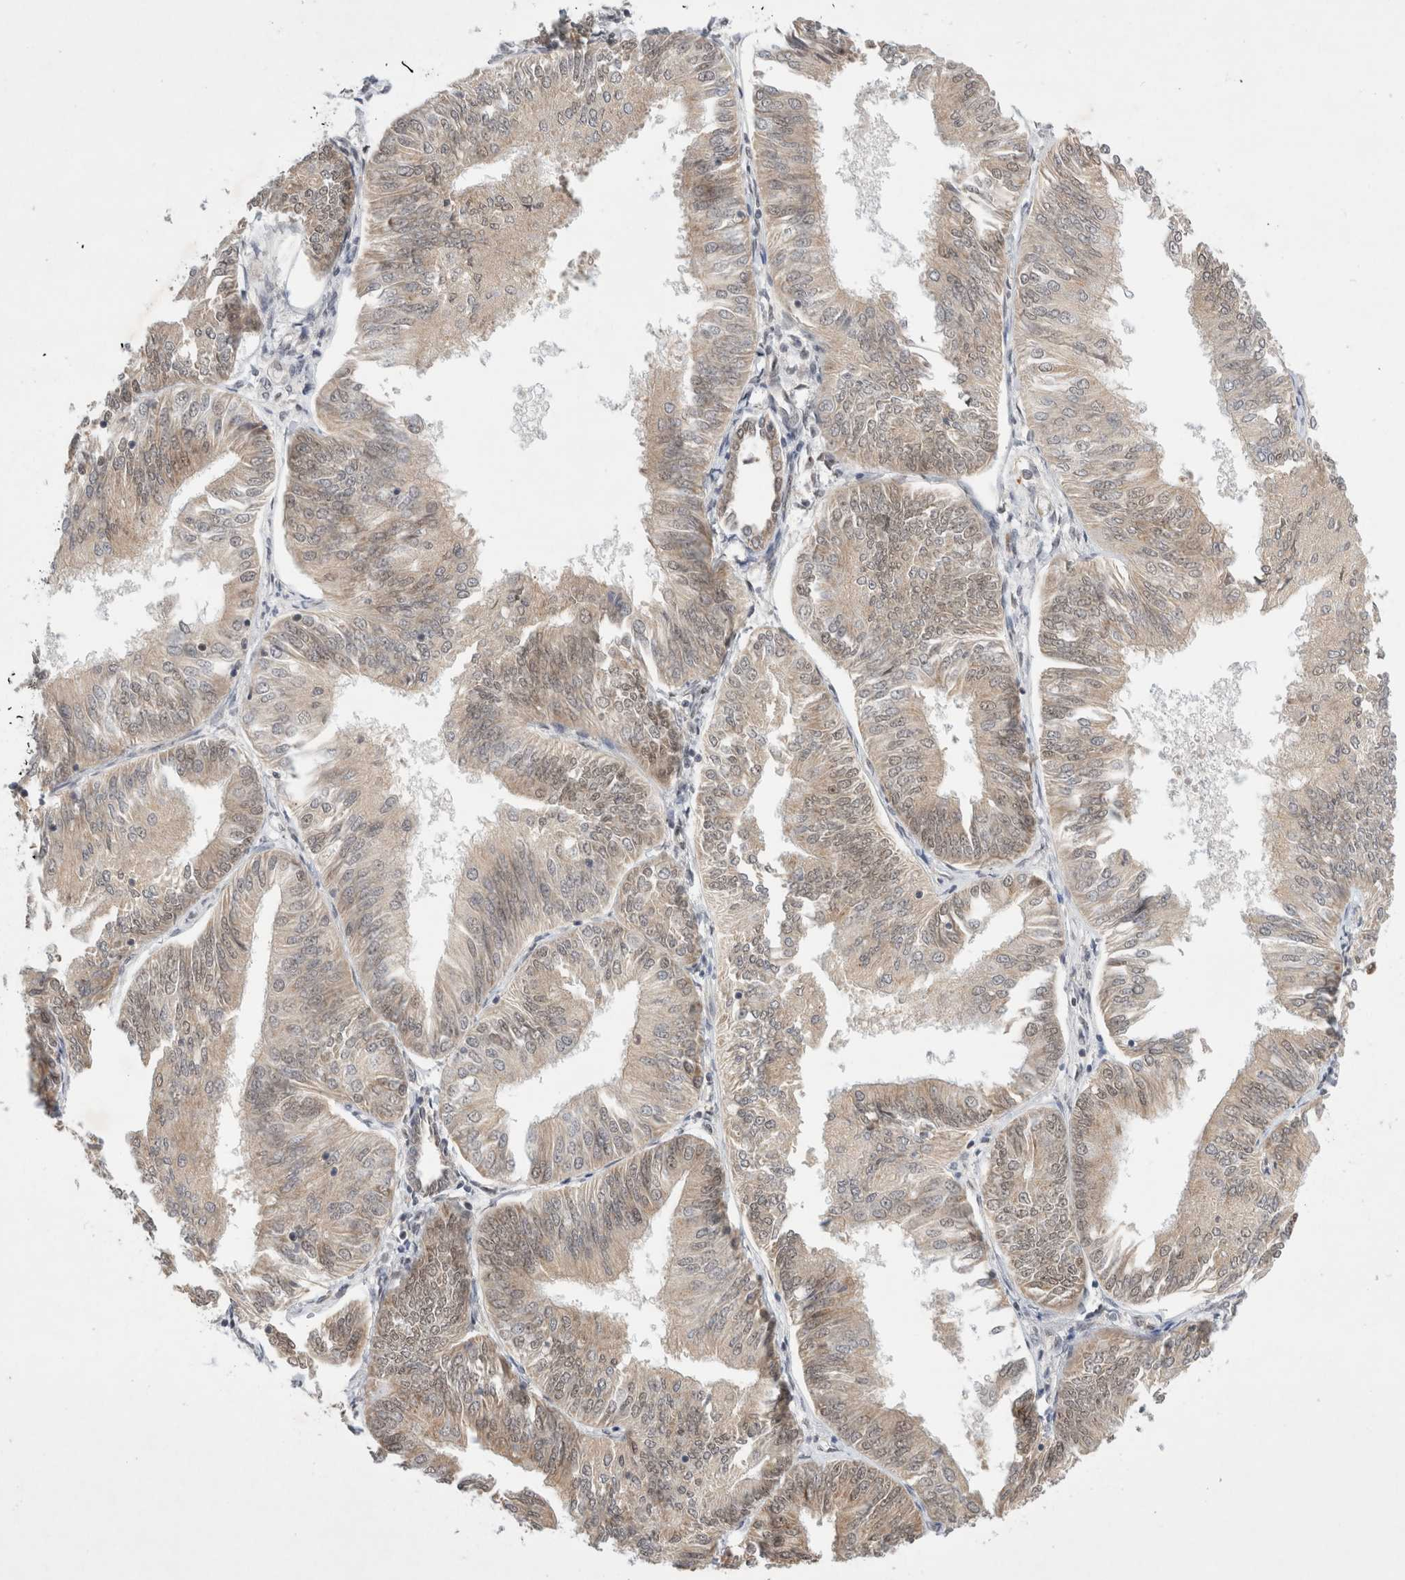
{"staining": {"intensity": "strong", "quantity": "25%-75%", "location": "nuclear"}, "tissue": "endometrial cancer", "cell_type": "Tumor cells", "image_type": "cancer", "snomed": [{"axis": "morphology", "description": "Adenocarcinoma, NOS"}, {"axis": "topography", "description": "Endometrium"}], "caption": "Brown immunohistochemical staining in human endometrial cancer displays strong nuclear staining in about 25%-75% of tumor cells.", "gene": "GTF2I", "patient": {"sex": "female", "age": 58}}